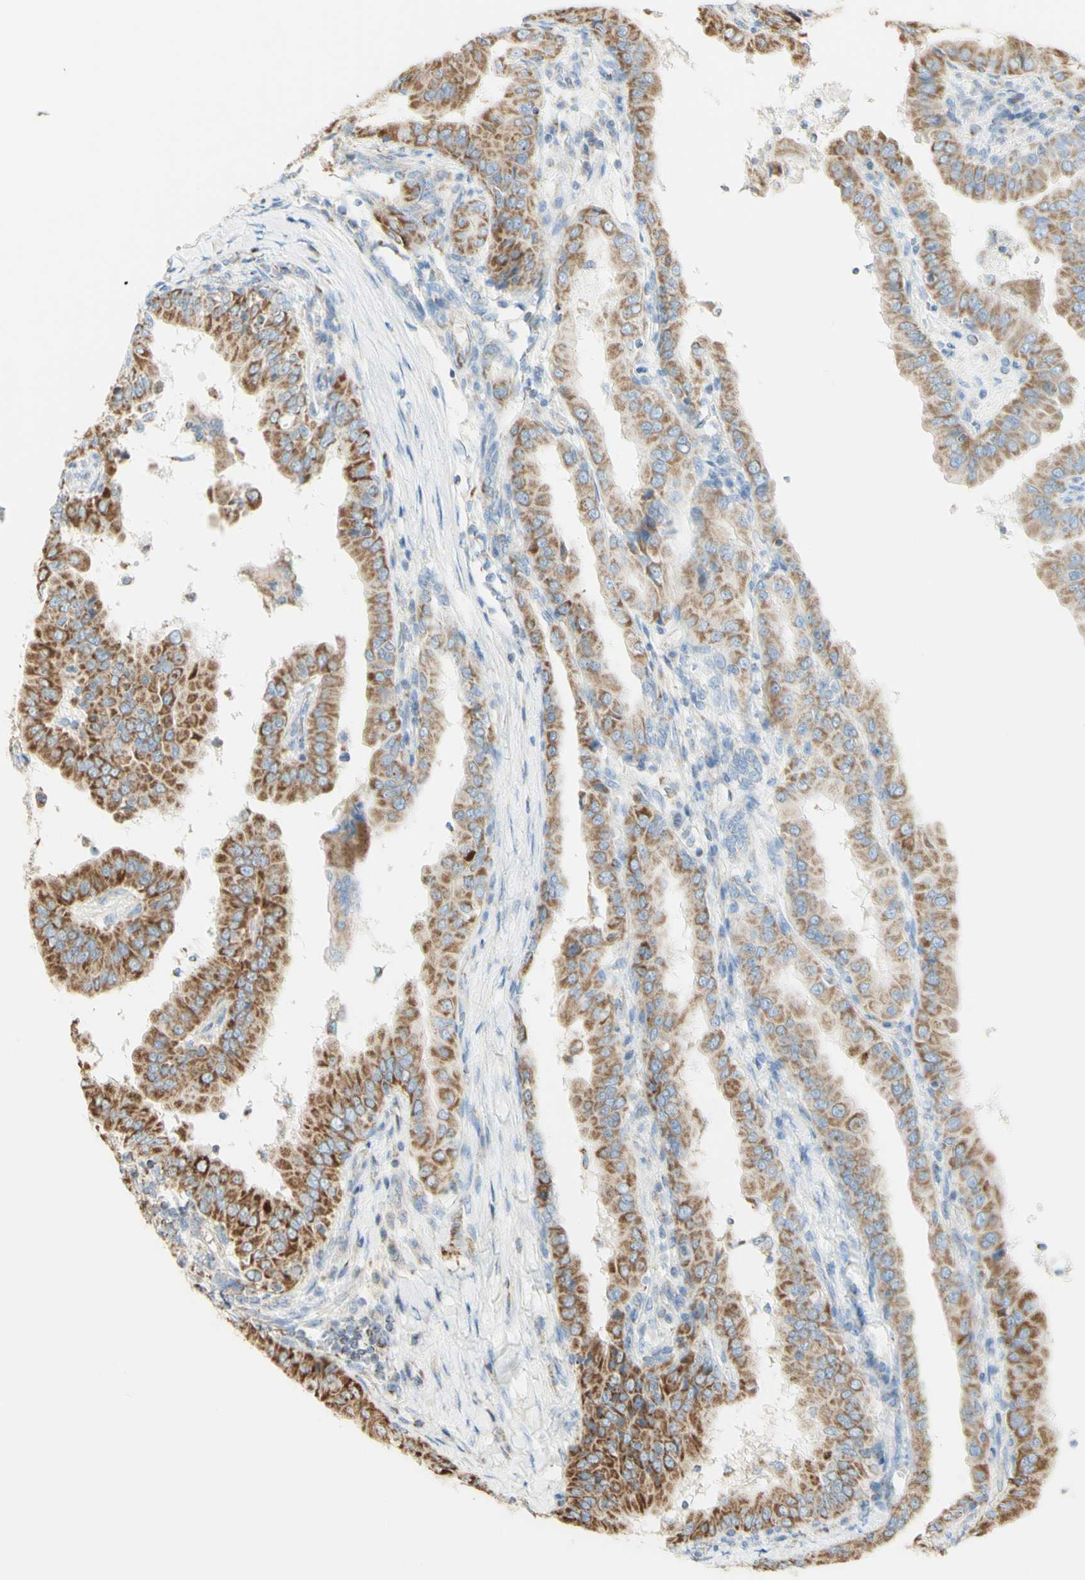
{"staining": {"intensity": "moderate", "quantity": ">75%", "location": "cytoplasmic/membranous"}, "tissue": "thyroid cancer", "cell_type": "Tumor cells", "image_type": "cancer", "snomed": [{"axis": "morphology", "description": "Papillary adenocarcinoma, NOS"}, {"axis": "topography", "description": "Thyroid gland"}], "caption": "Protein analysis of thyroid papillary adenocarcinoma tissue exhibits moderate cytoplasmic/membranous expression in about >75% of tumor cells. (DAB (3,3'-diaminobenzidine) IHC with brightfield microscopy, high magnification).", "gene": "LETM1", "patient": {"sex": "male", "age": 33}}